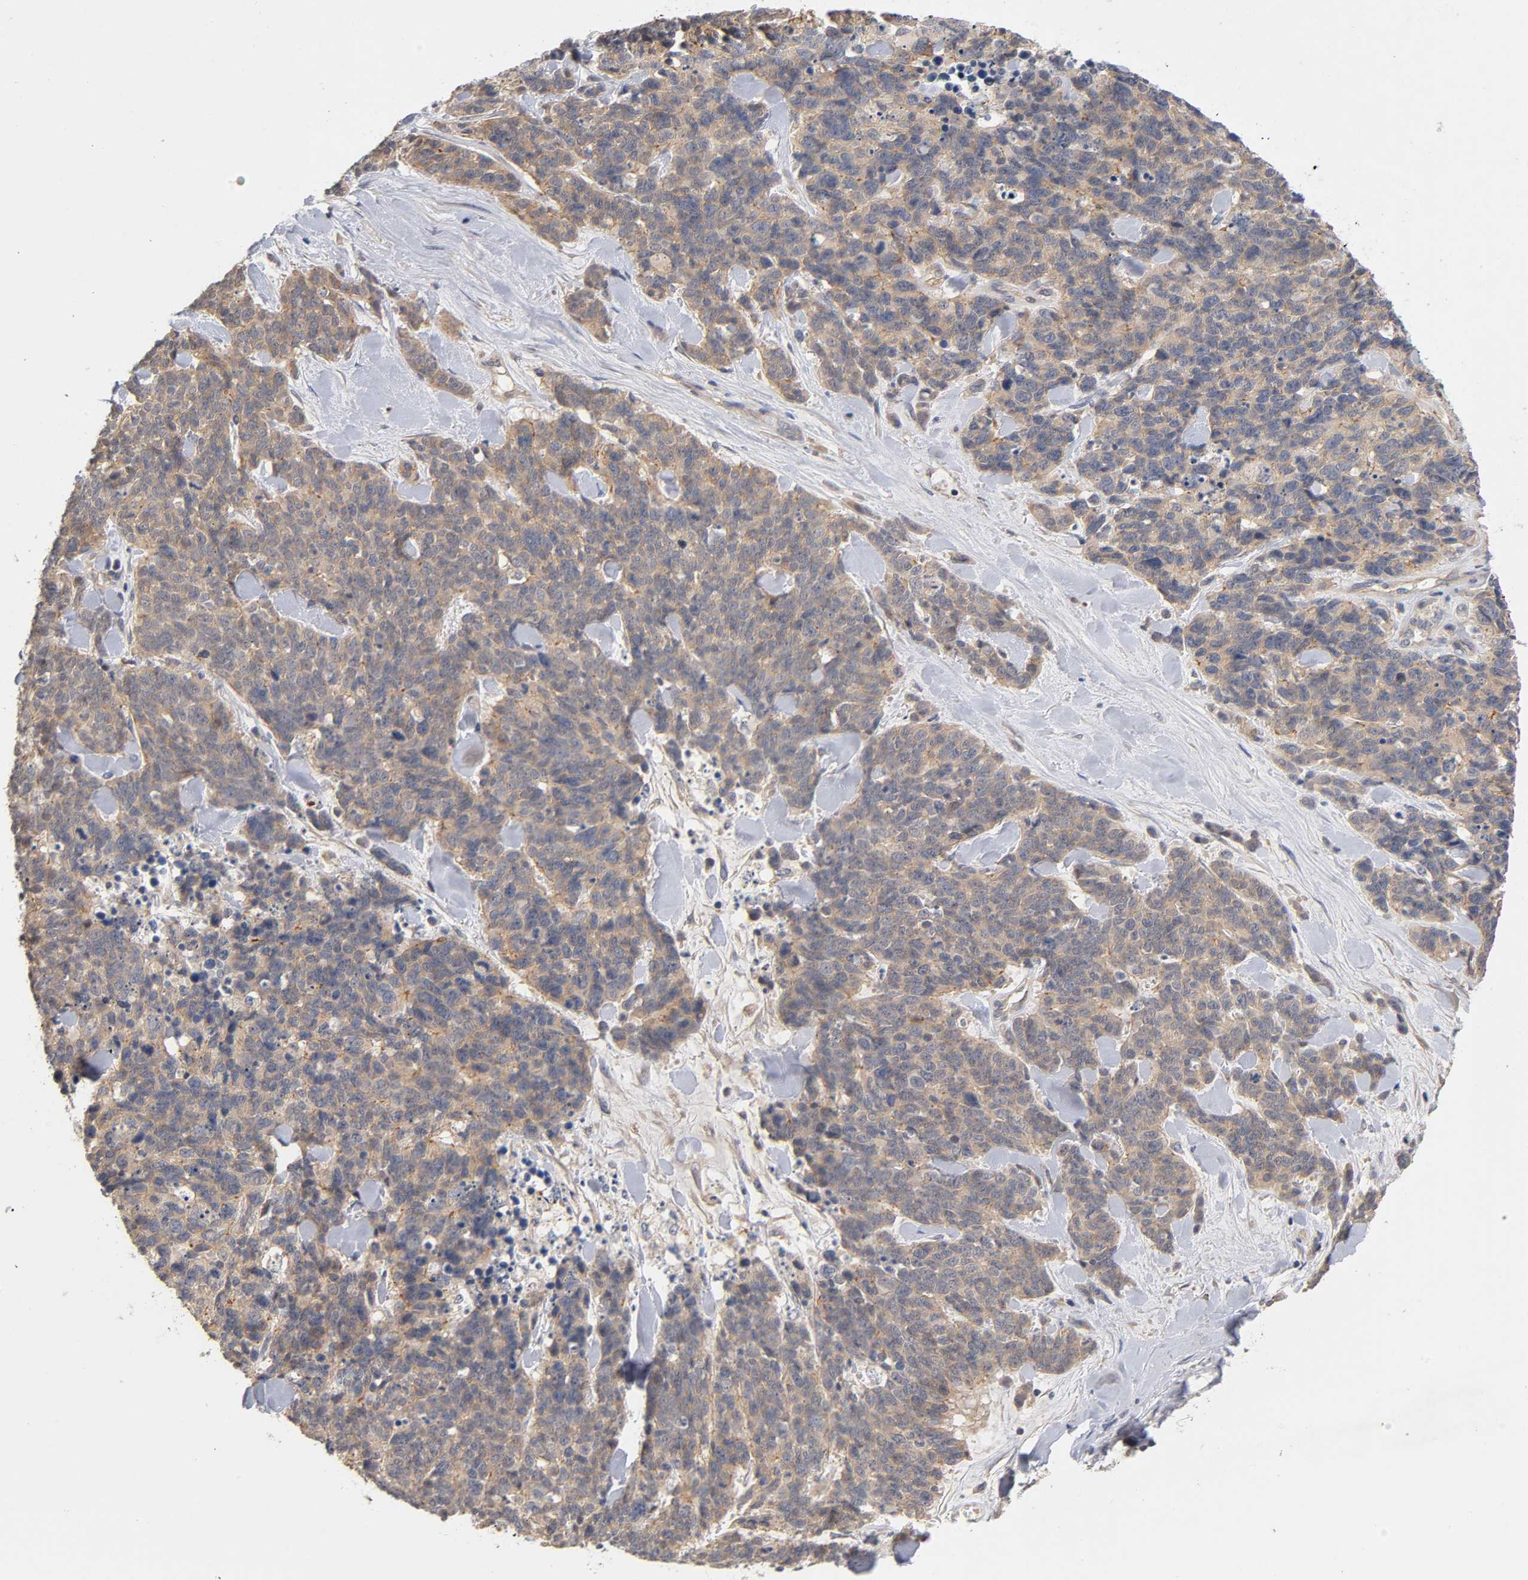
{"staining": {"intensity": "moderate", "quantity": ">75%", "location": "cytoplasmic/membranous"}, "tissue": "lung cancer", "cell_type": "Tumor cells", "image_type": "cancer", "snomed": [{"axis": "morphology", "description": "Neoplasm, malignant, NOS"}, {"axis": "topography", "description": "Lung"}], "caption": "This is a photomicrograph of IHC staining of lung cancer (neoplasm (malignant)), which shows moderate expression in the cytoplasmic/membranous of tumor cells.", "gene": "PDZD11", "patient": {"sex": "female", "age": 58}}